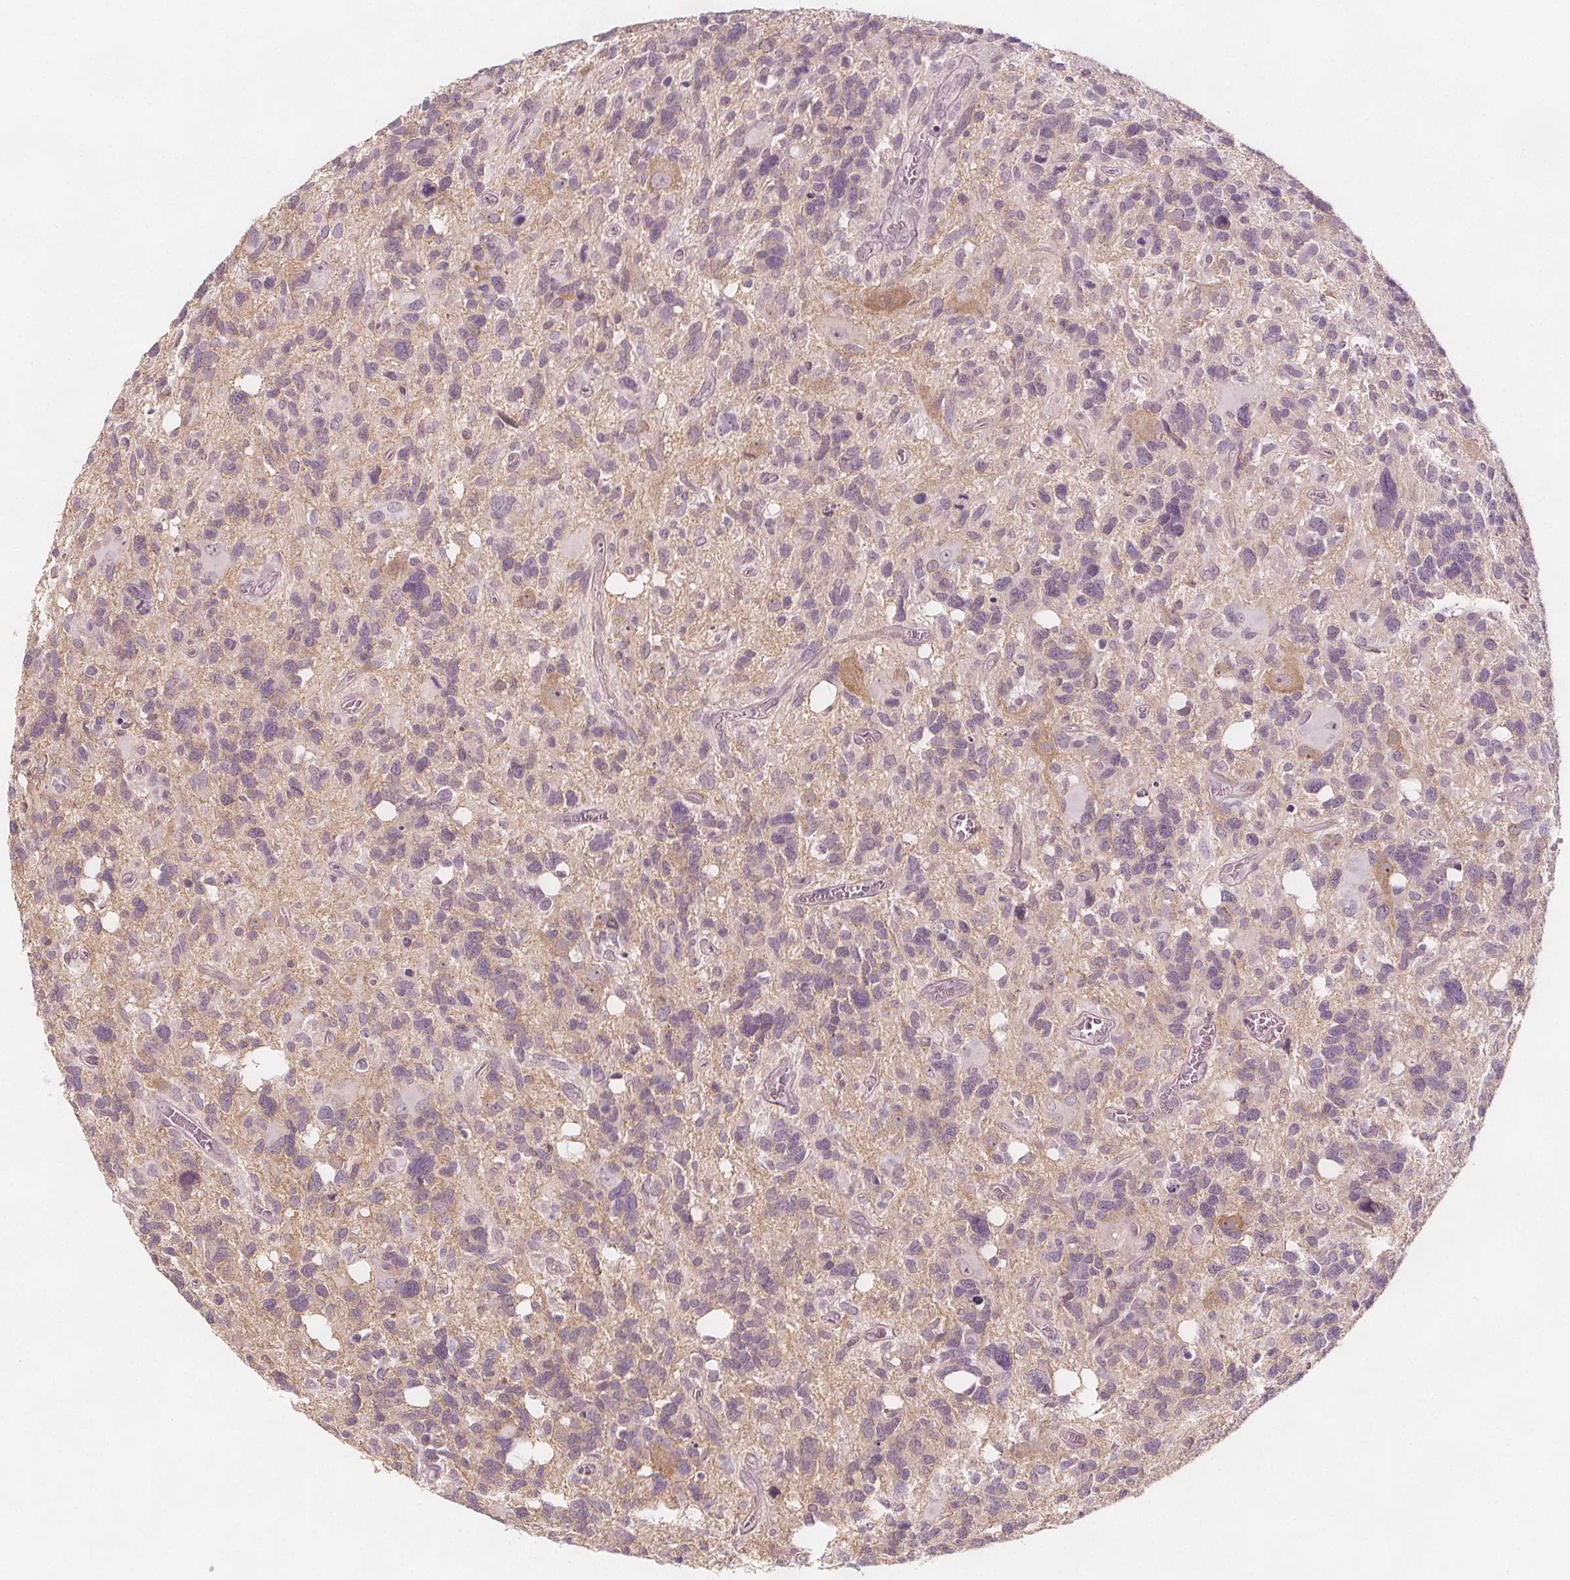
{"staining": {"intensity": "negative", "quantity": "none", "location": "none"}, "tissue": "glioma", "cell_type": "Tumor cells", "image_type": "cancer", "snomed": [{"axis": "morphology", "description": "Glioma, malignant, High grade"}, {"axis": "topography", "description": "Brain"}], "caption": "Immunohistochemistry (IHC) of human glioma reveals no staining in tumor cells.", "gene": "C1orf167", "patient": {"sex": "male", "age": 49}}